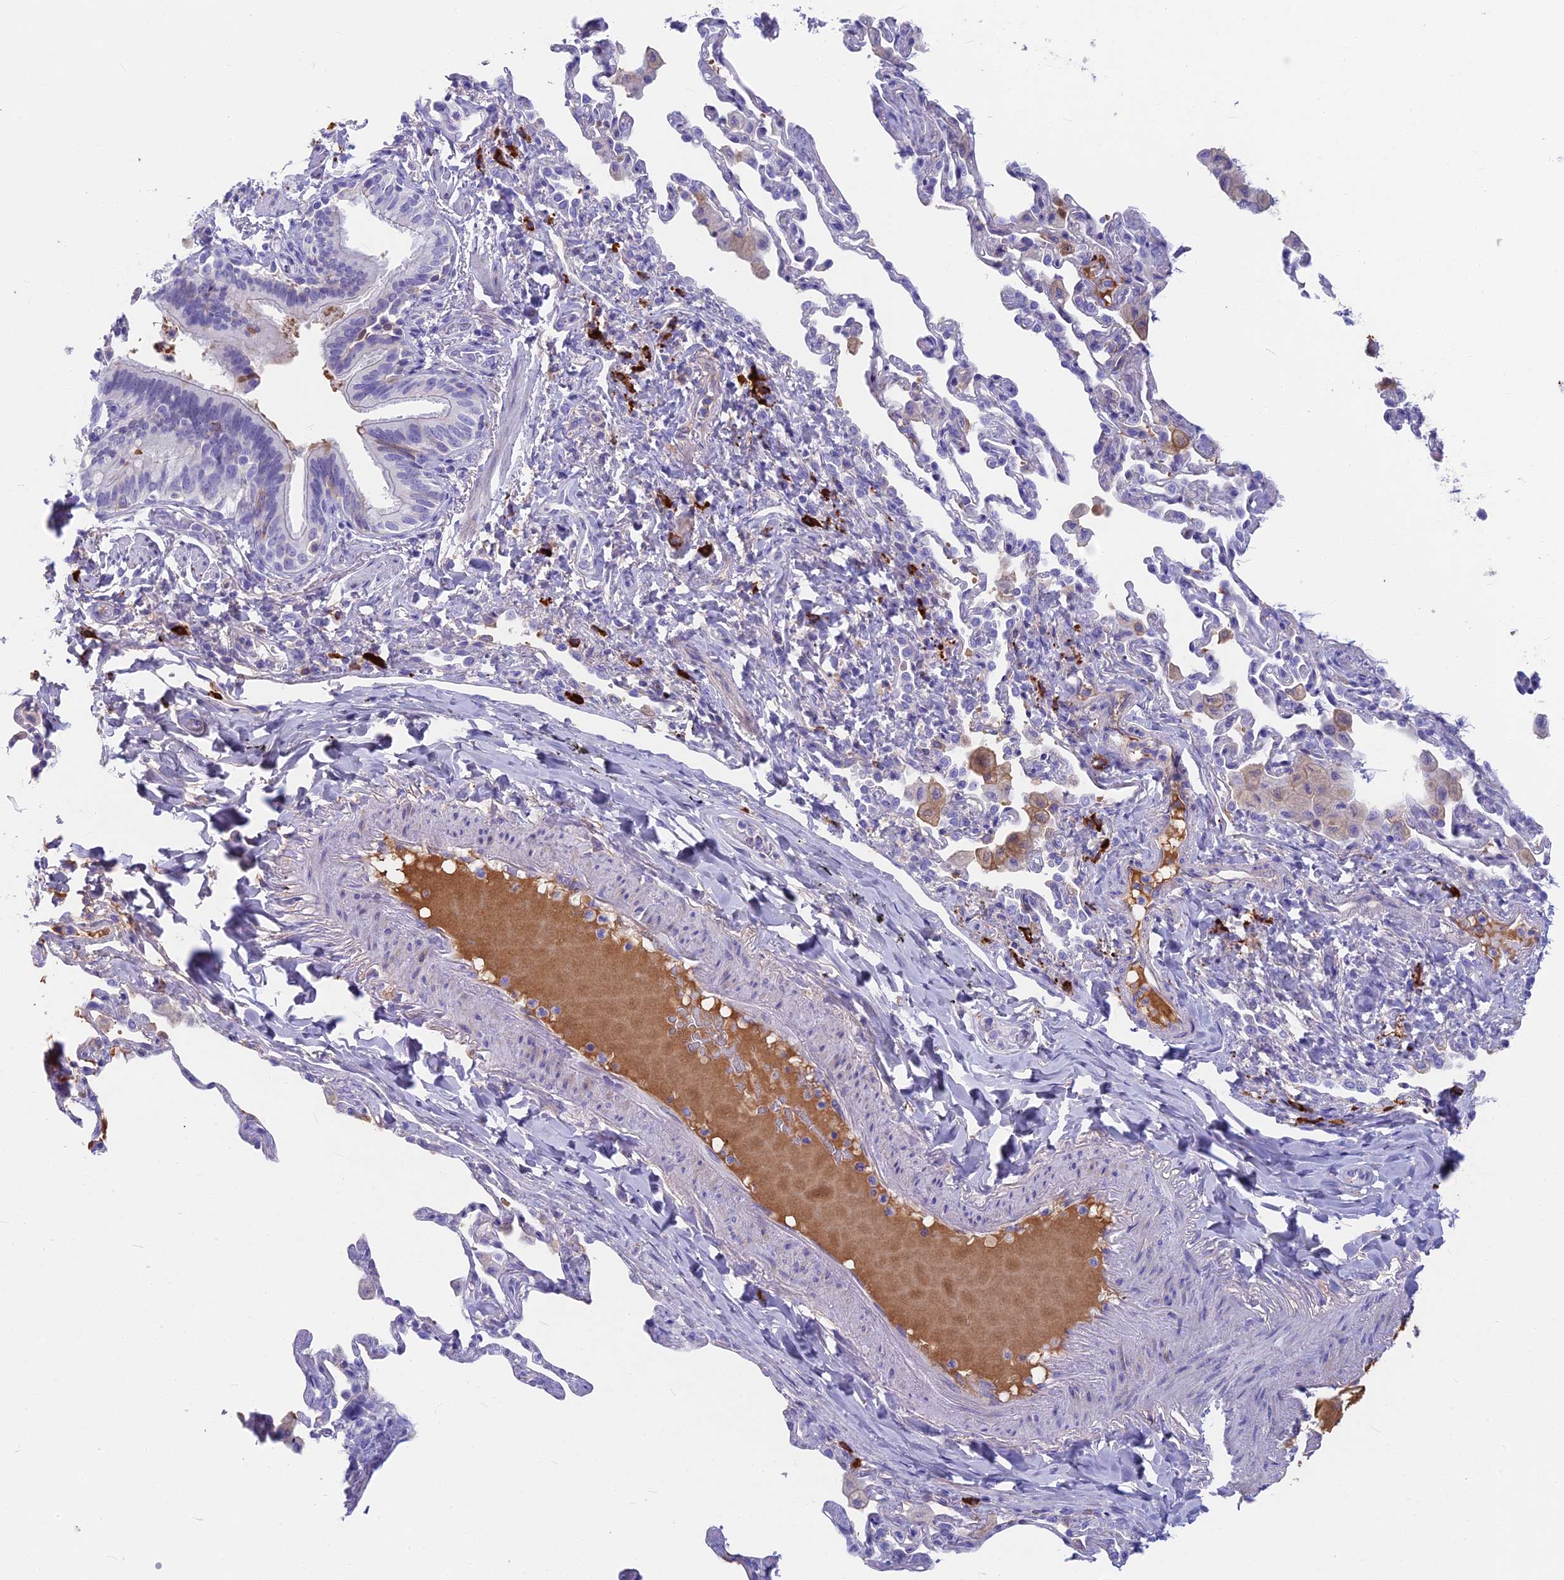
{"staining": {"intensity": "moderate", "quantity": "<25%", "location": "cytoplasmic/membranous"}, "tissue": "bronchus", "cell_type": "Respiratory epithelial cells", "image_type": "normal", "snomed": [{"axis": "morphology", "description": "Normal tissue, NOS"}, {"axis": "morphology", "description": "Inflammation, NOS"}, {"axis": "topography", "description": "Bronchus"}, {"axis": "topography", "description": "Lung"}], "caption": "Protein analysis of benign bronchus reveals moderate cytoplasmic/membranous expression in approximately <25% of respiratory epithelial cells.", "gene": "SNAP91", "patient": {"sex": "female", "age": 46}}